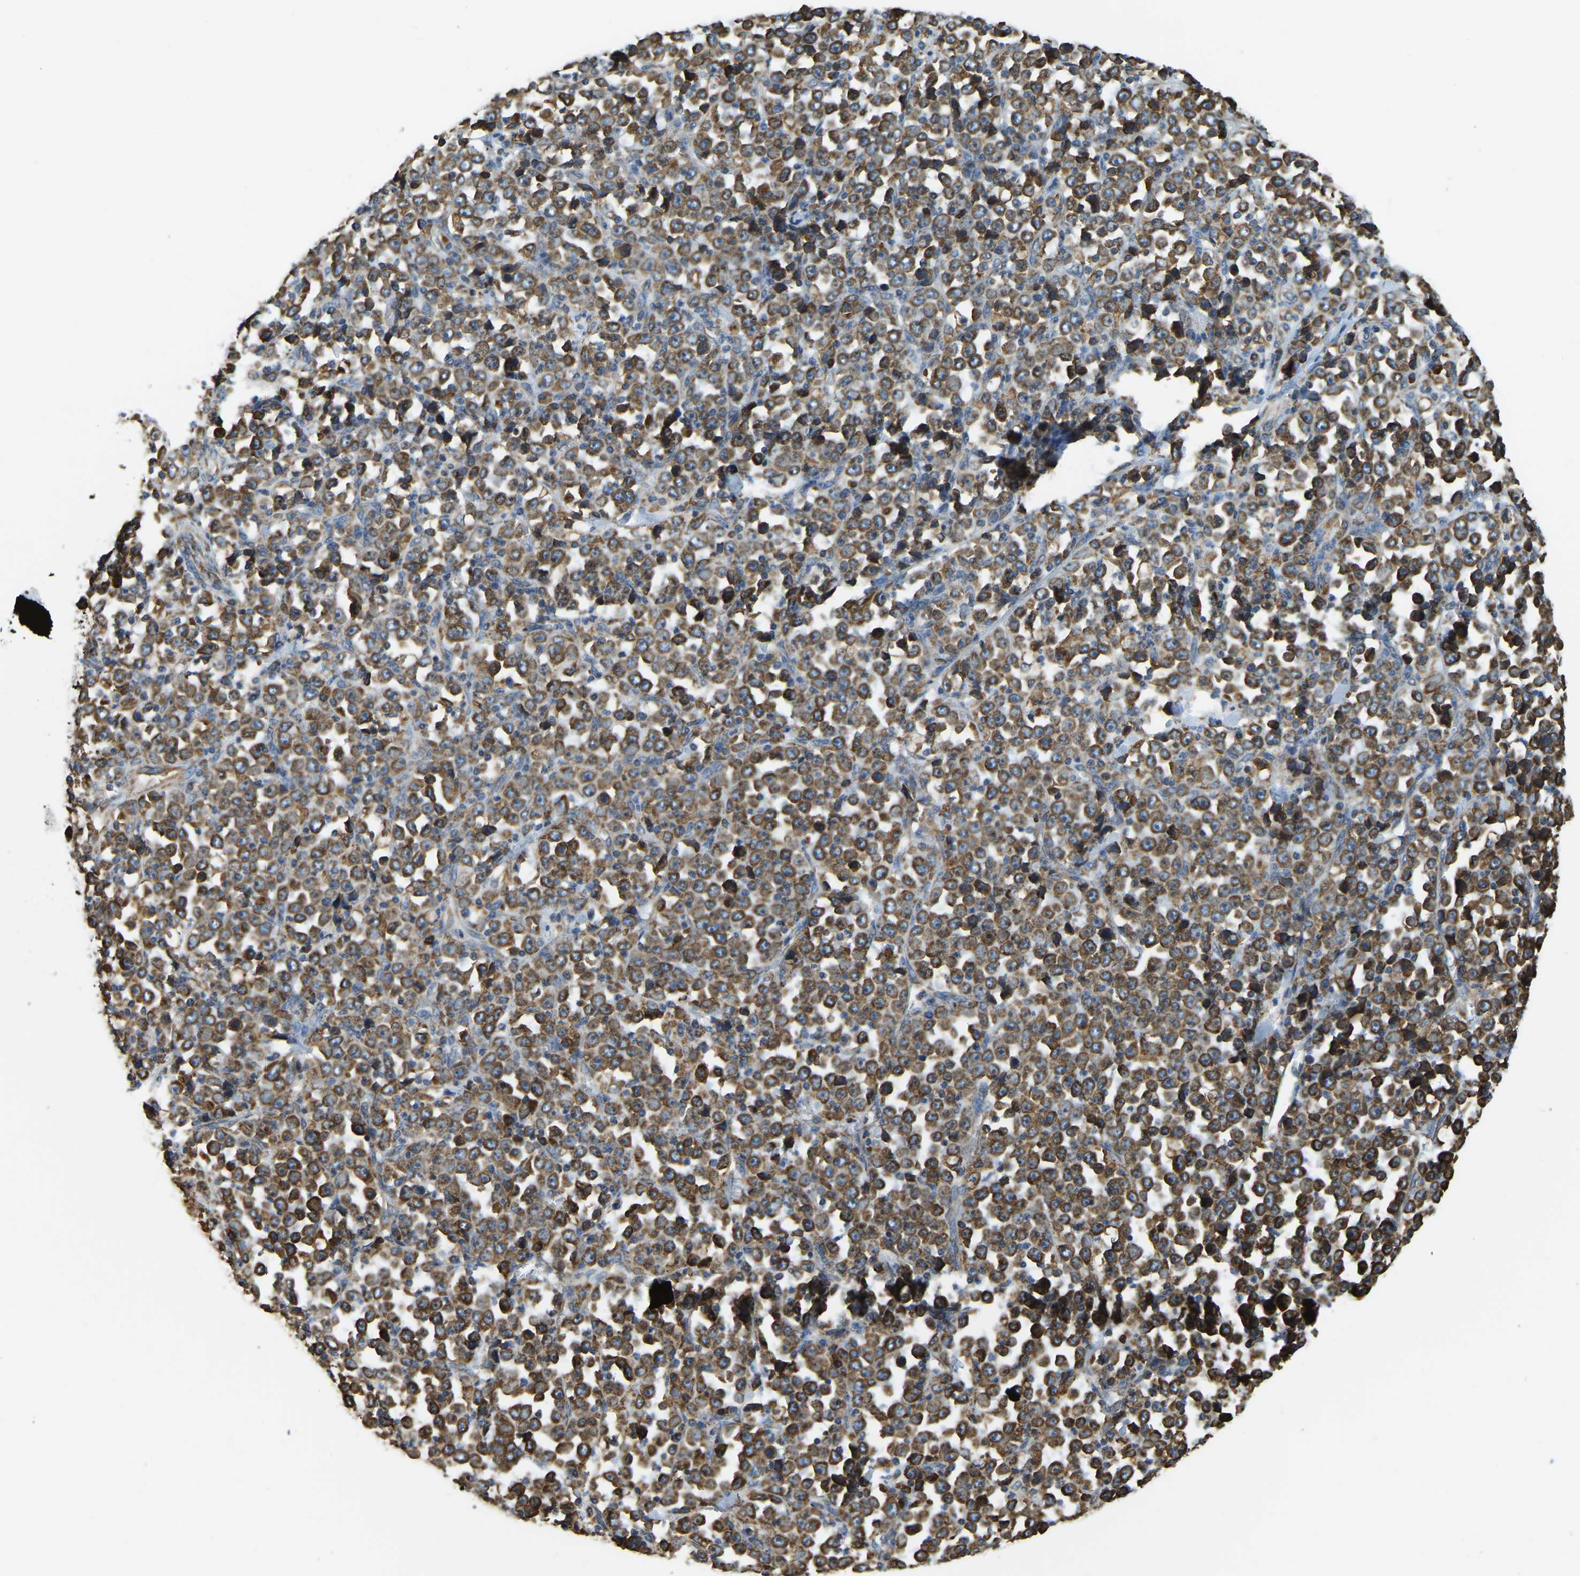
{"staining": {"intensity": "strong", "quantity": ">75%", "location": "cytoplasmic/membranous"}, "tissue": "stomach cancer", "cell_type": "Tumor cells", "image_type": "cancer", "snomed": [{"axis": "morphology", "description": "Normal tissue, NOS"}, {"axis": "morphology", "description": "Adenocarcinoma, NOS"}, {"axis": "topography", "description": "Stomach, upper"}, {"axis": "topography", "description": "Stomach"}], "caption": "A brown stain labels strong cytoplasmic/membranous expression of a protein in human adenocarcinoma (stomach) tumor cells.", "gene": "RNF115", "patient": {"sex": "male", "age": 59}}